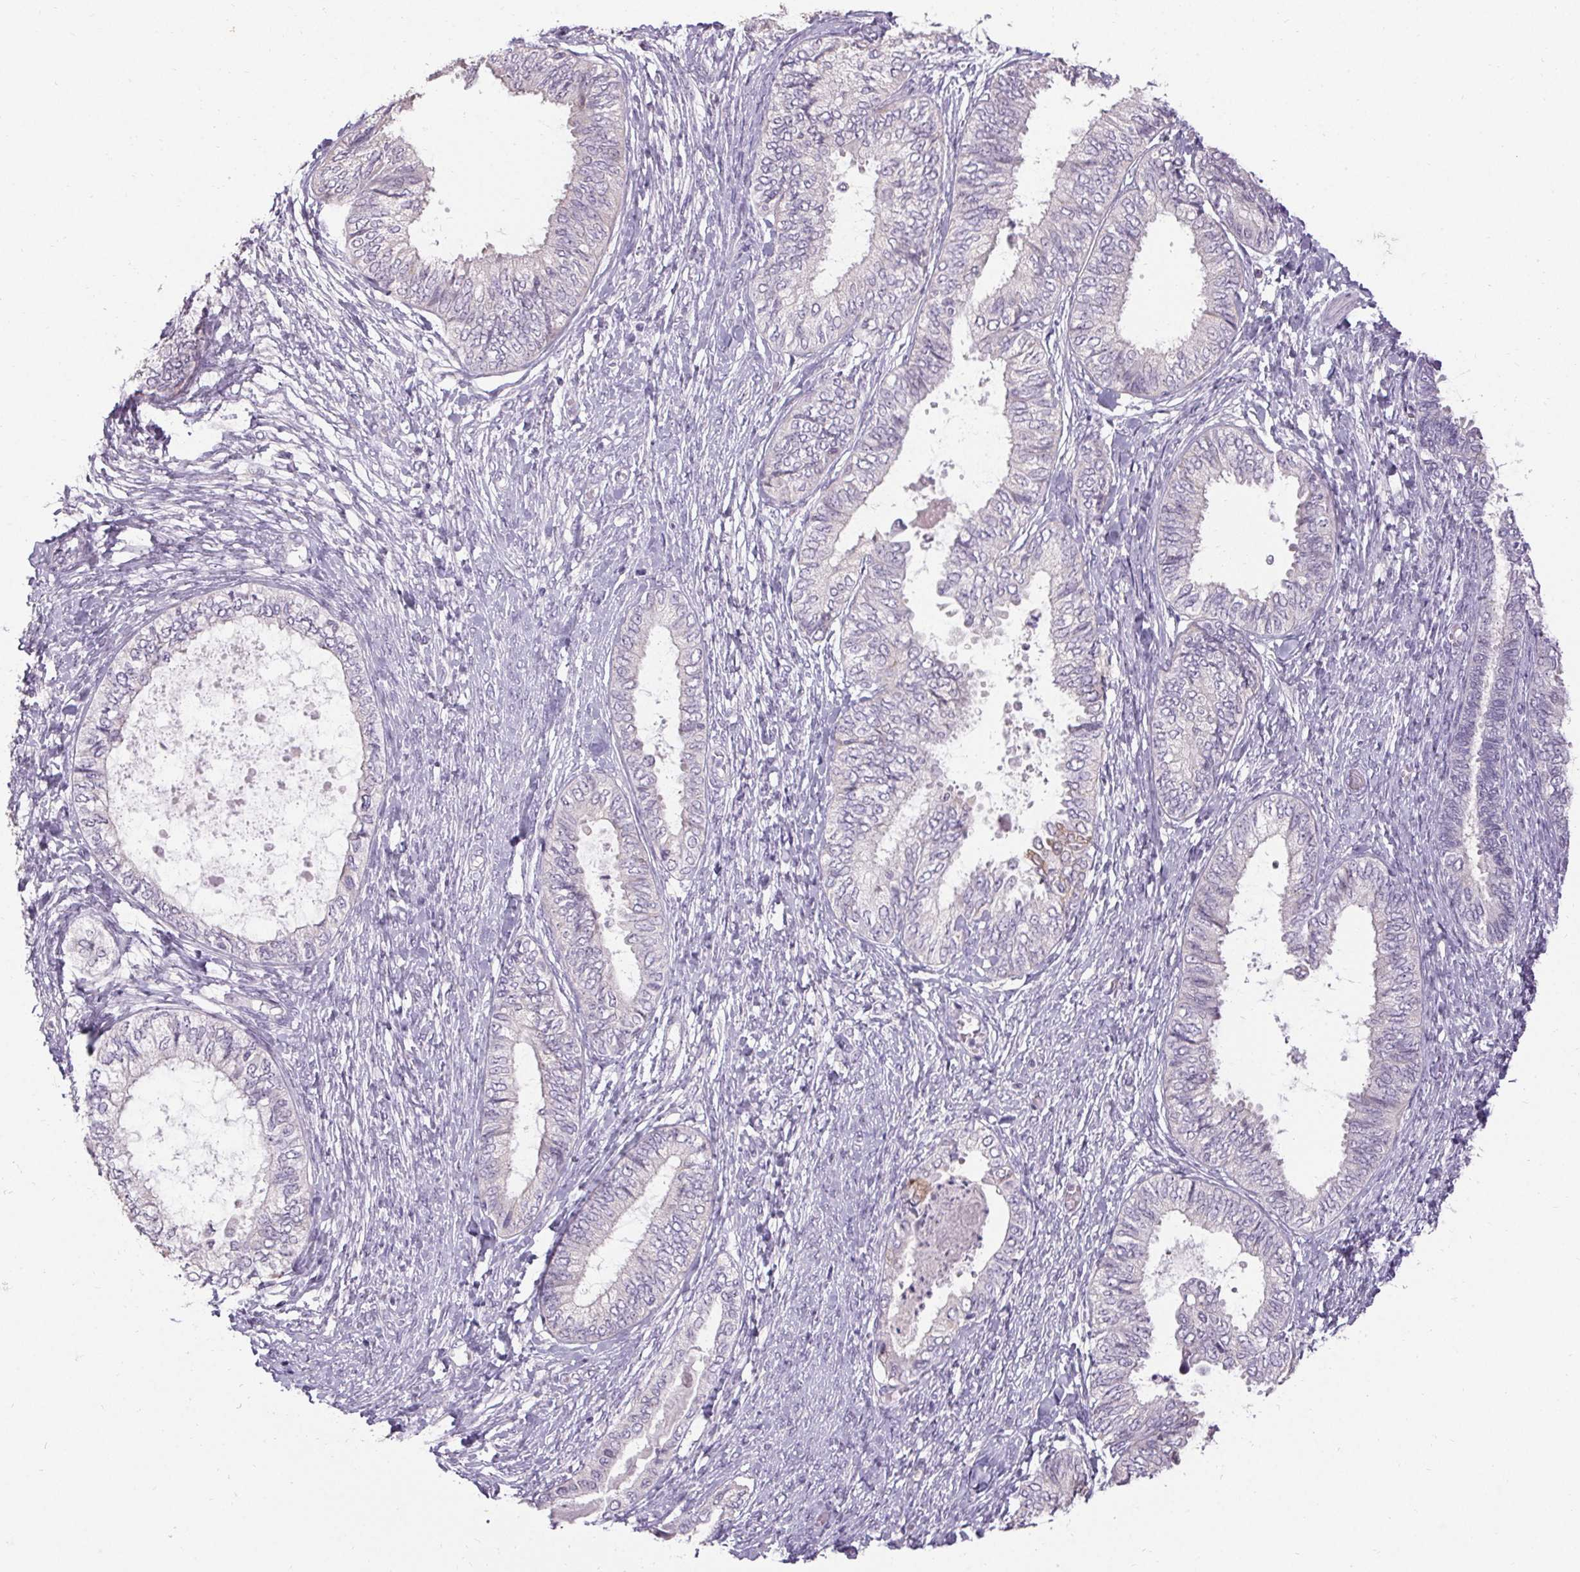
{"staining": {"intensity": "negative", "quantity": "none", "location": "none"}, "tissue": "ovarian cancer", "cell_type": "Tumor cells", "image_type": "cancer", "snomed": [{"axis": "morphology", "description": "Carcinoma, endometroid"}, {"axis": "topography", "description": "Ovary"}], "caption": "This is an IHC histopathology image of human ovarian cancer (endometroid carcinoma). There is no positivity in tumor cells.", "gene": "HSD17B3", "patient": {"sex": "female", "age": 70}}